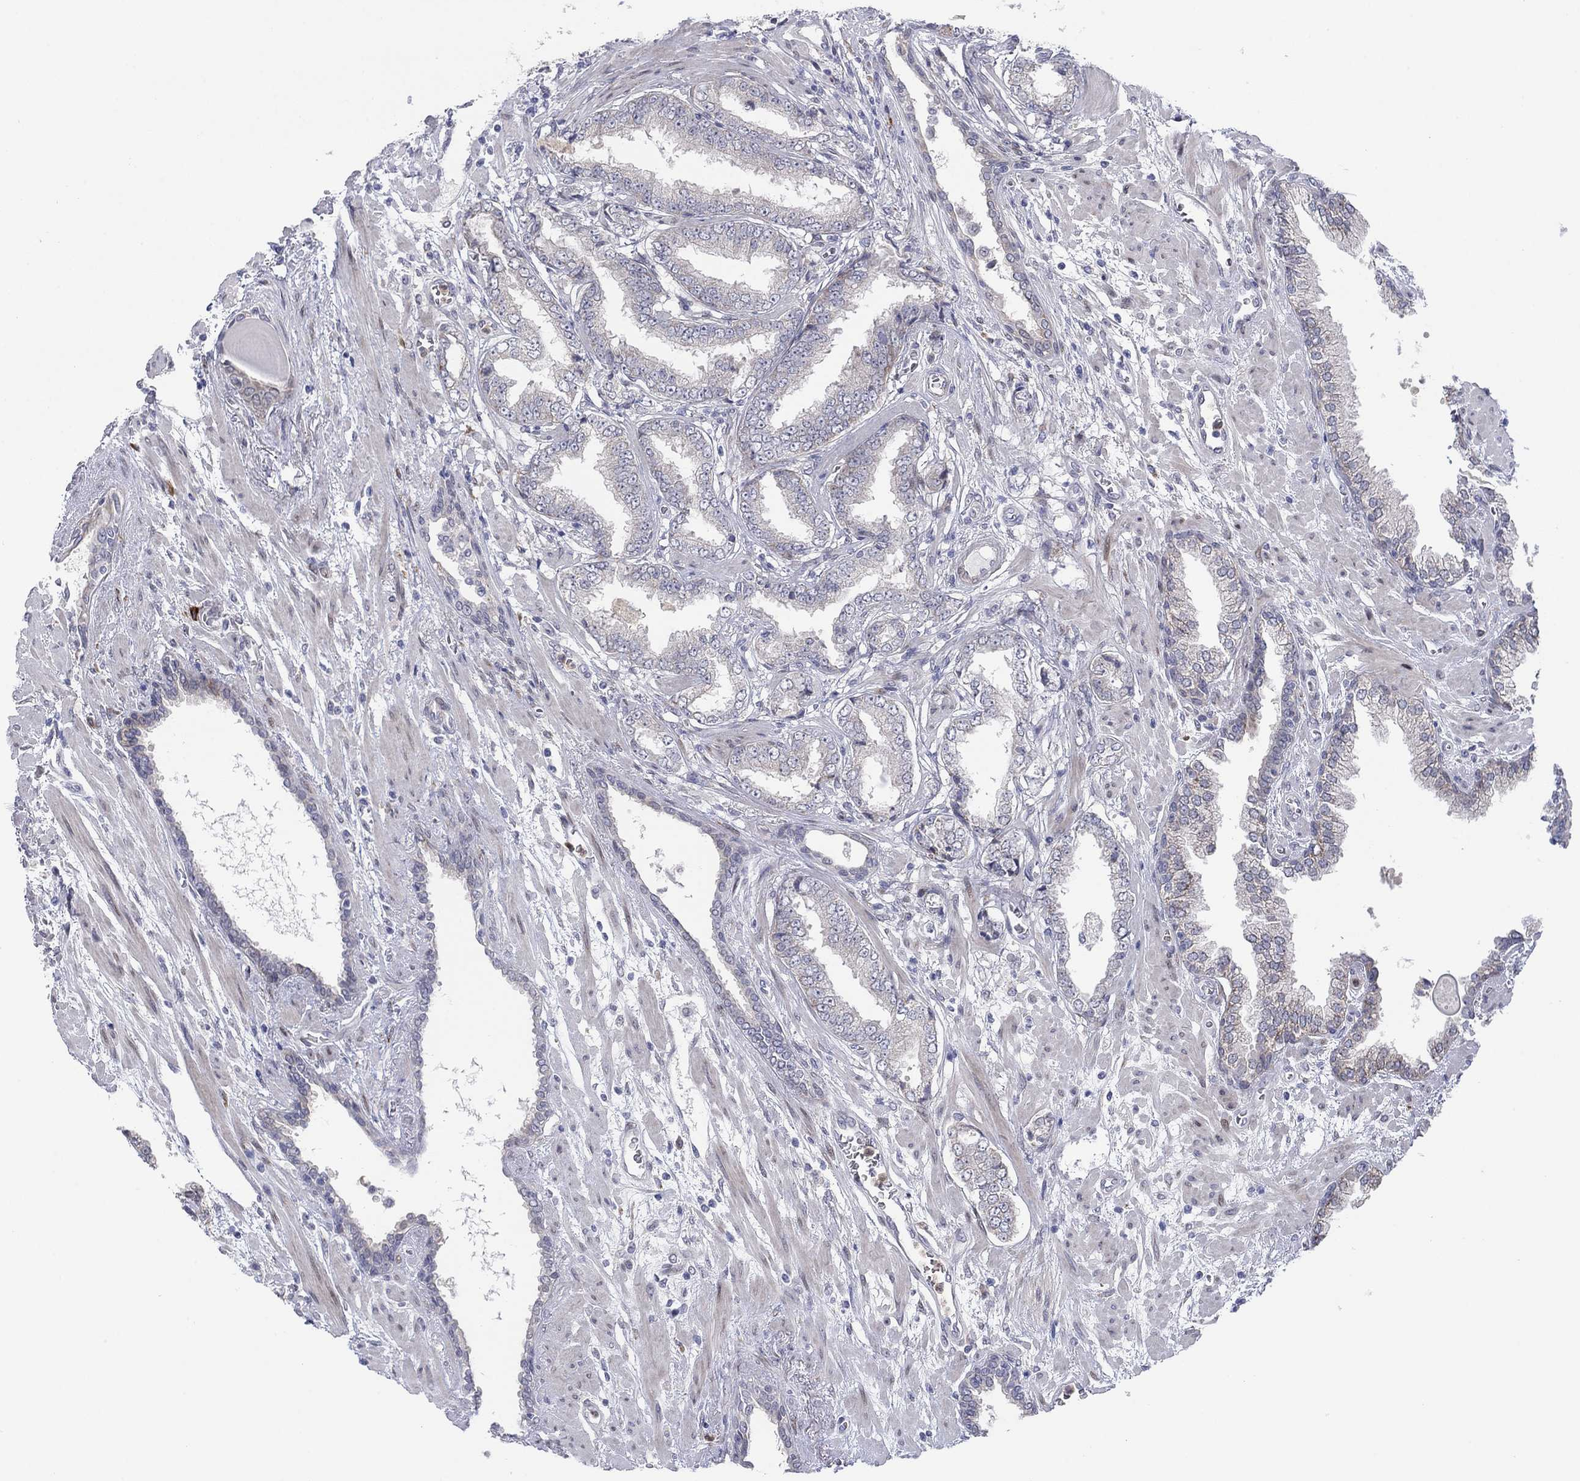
{"staining": {"intensity": "weak", "quantity": "25%-75%", "location": "cytoplasmic/membranous"}, "tissue": "prostate cancer", "cell_type": "Tumor cells", "image_type": "cancer", "snomed": [{"axis": "morphology", "description": "Adenocarcinoma, Low grade"}, {"axis": "topography", "description": "Prostate"}], "caption": "IHC histopathology image of prostate cancer (adenocarcinoma (low-grade)) stained for a protein (brown), which shows low levels of weak cytoplasmic/membranous expression in about 25%-75% of tumor cells.", "gene": "TTC21B", "patient": {"sex": "male", "age": 69}}